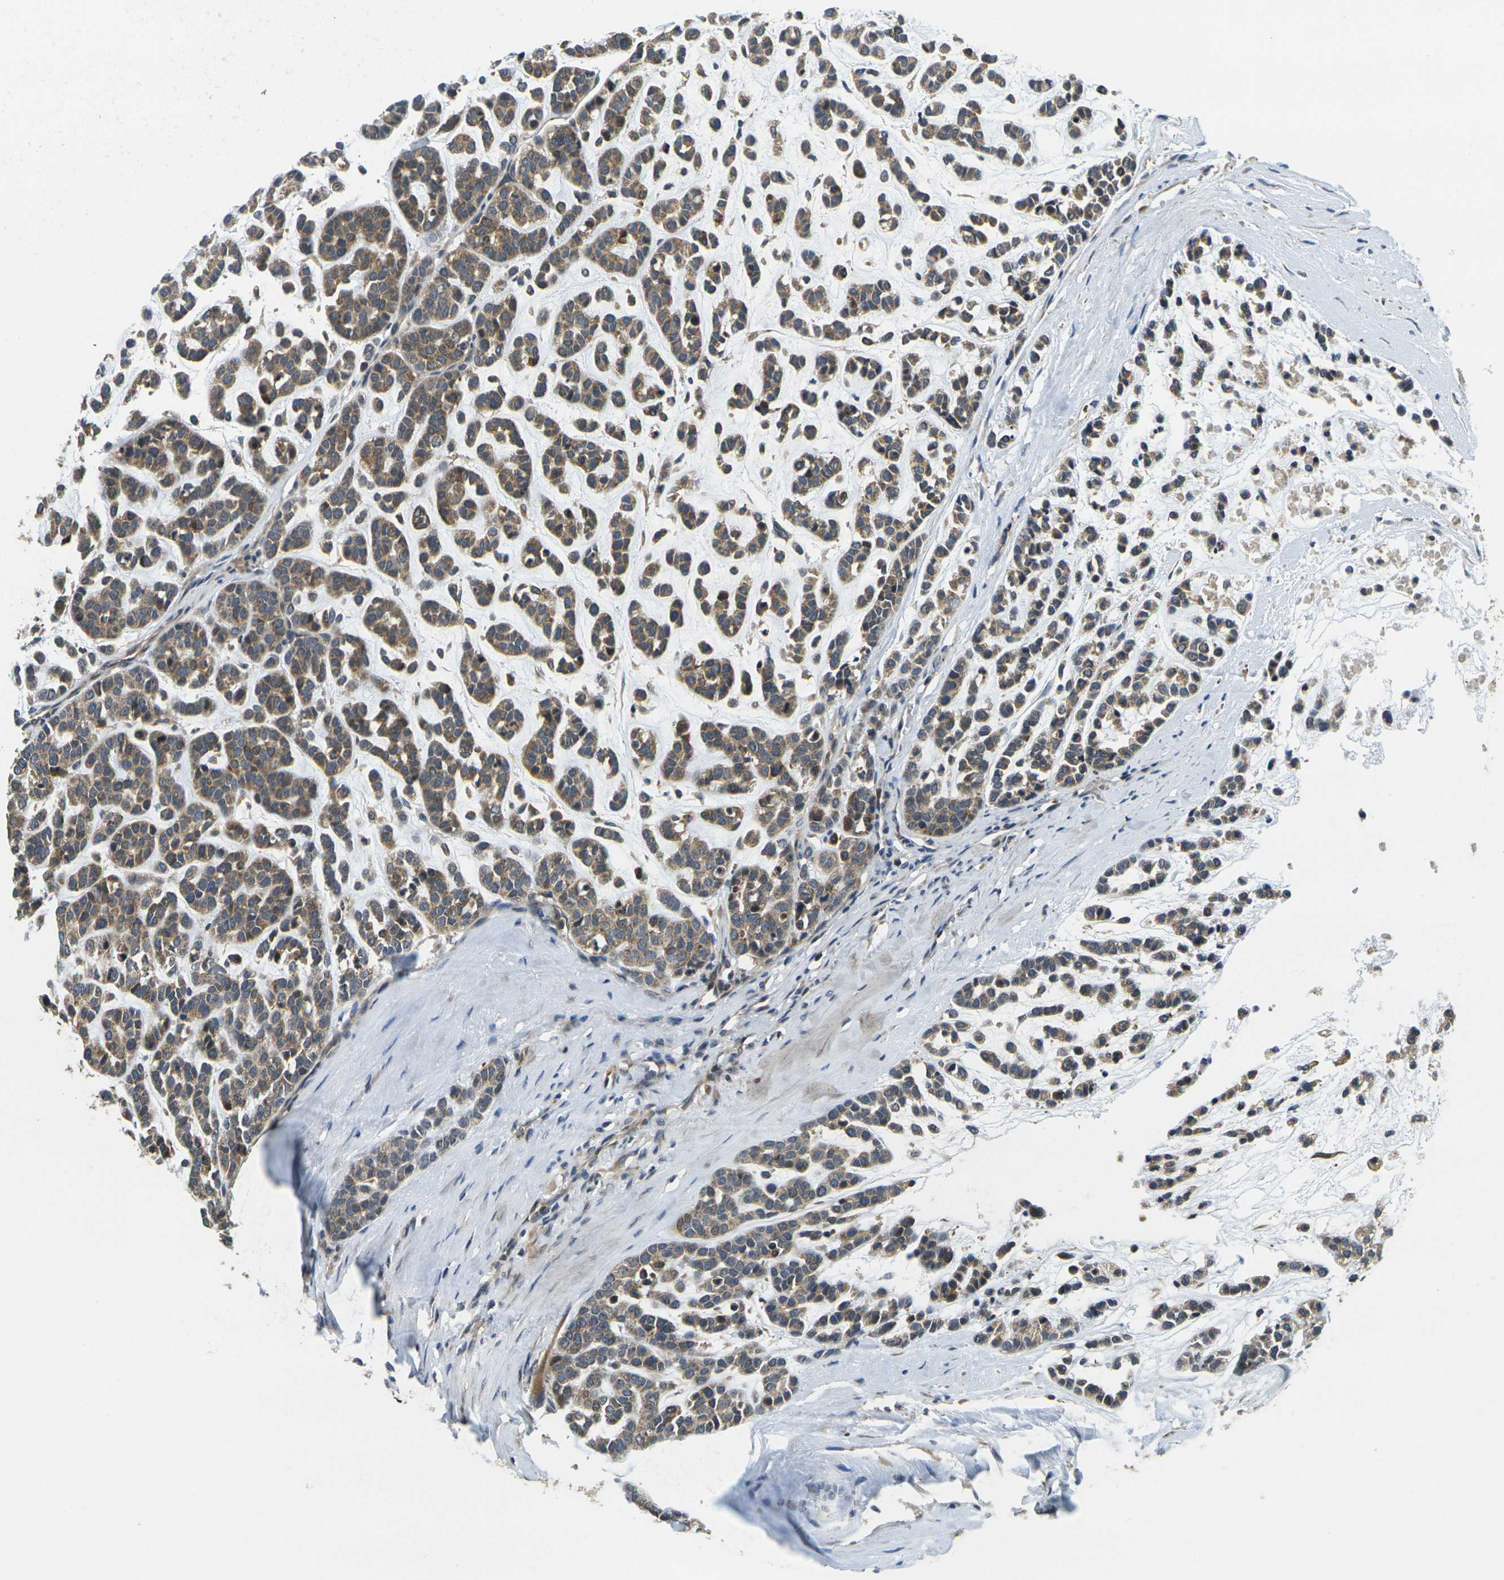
{"staining": {"intensity": "moderate", "quantity": ">75%", "location": "cytoplasmic/membranous"}, "tissue": "head and neck cancer", "cell_type": "Tumor cells", "image_type": "cancer", "snomed": [{"axis": "morphology", "description": "Adenocarcinoma, NOS"}, {"axis": "morphology", "description": "Adenoma, NOS"}, {"axis": "topography", "description": "Head-Neck"}], "caption": "Protein expression analysis of head and neck adenoma reveals moderate cytoplasmic/membranous staining in approximately >75% of tumor cells.", "gene": "MINAR2", "patient": {"sex": "female", "age": 55}}